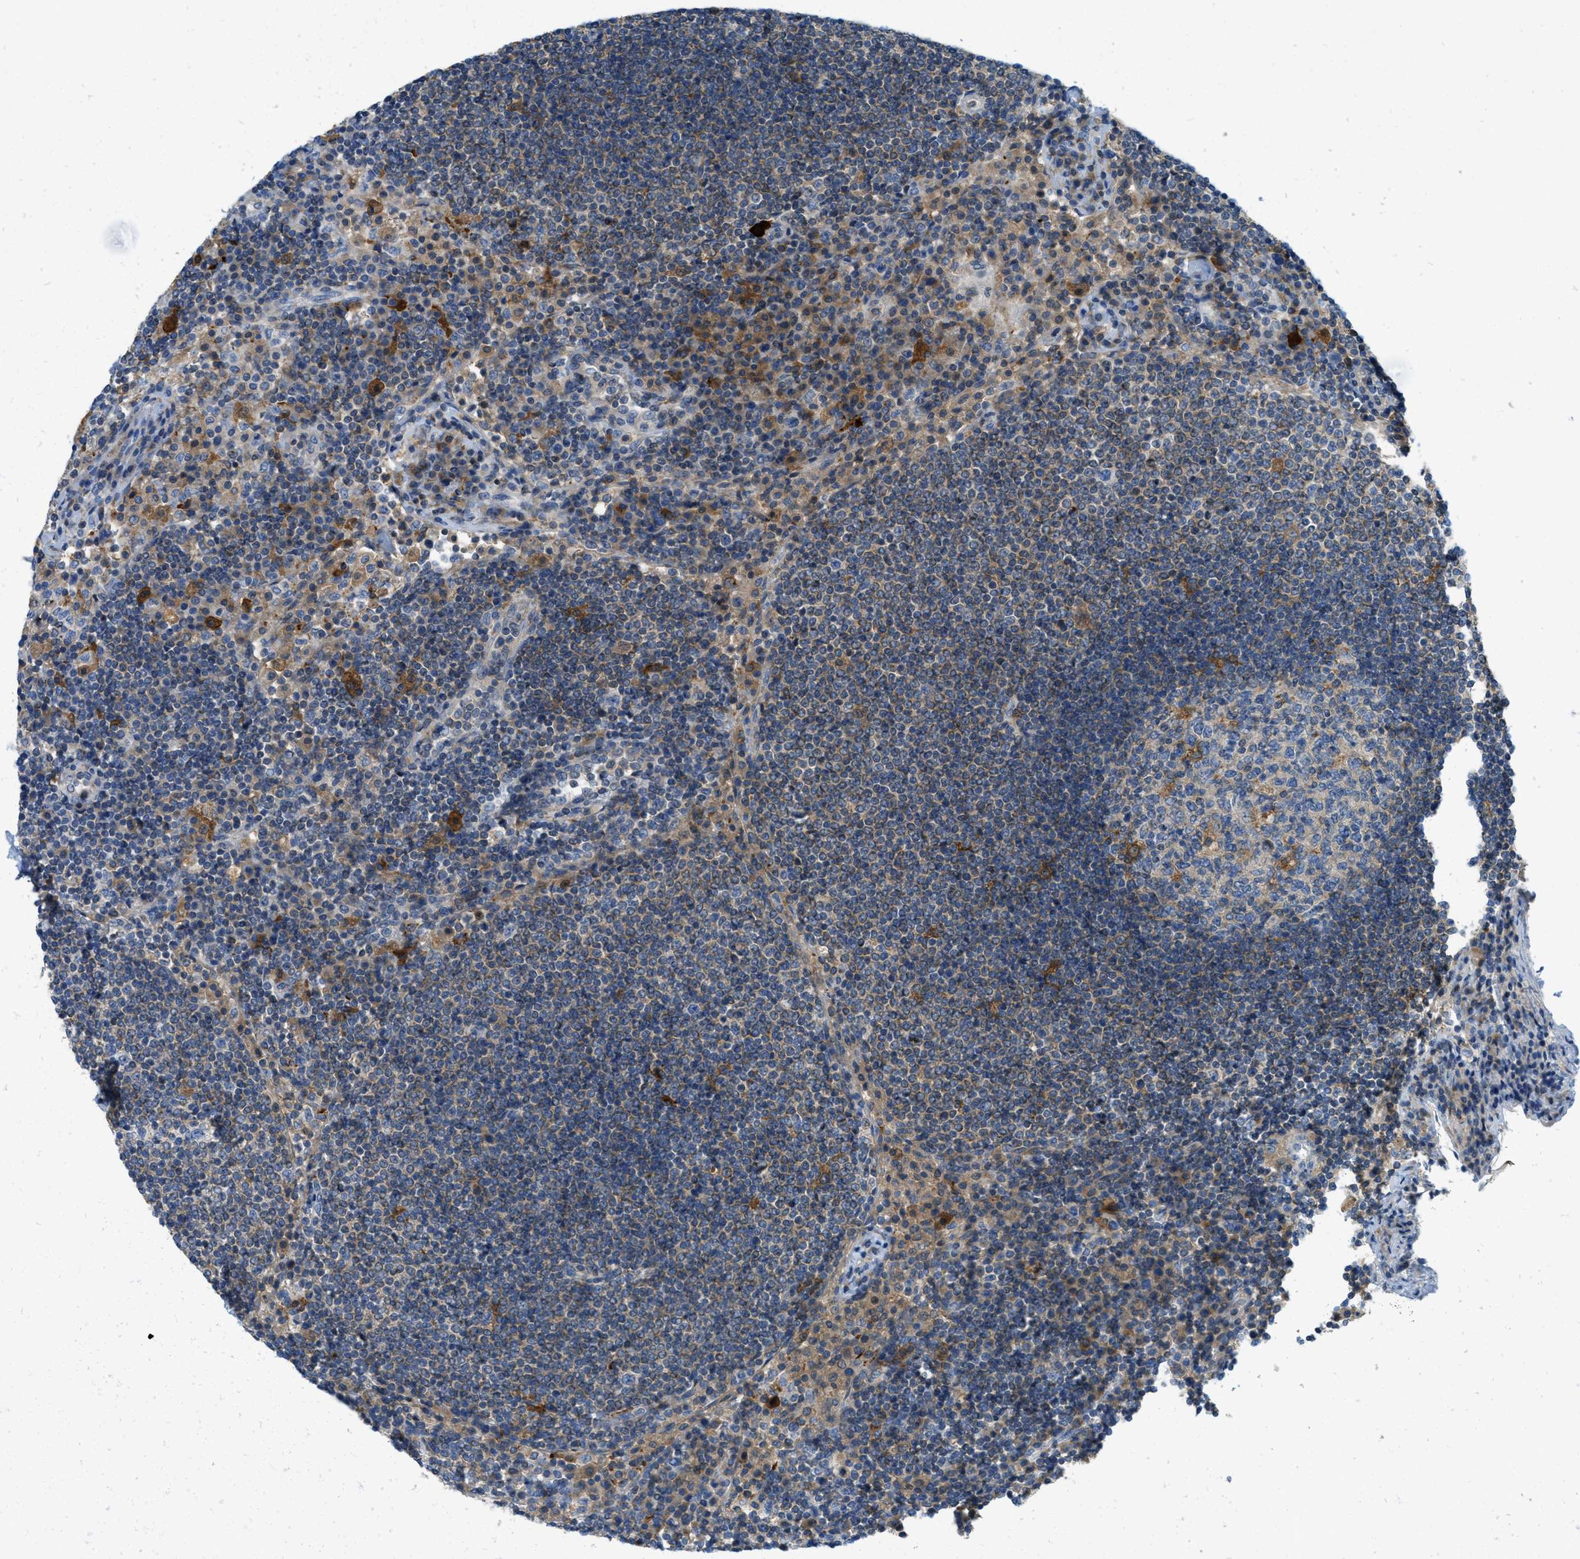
{"staining": {"intensity": "strong", "quantity": "<25%", "location": "cytoplasmic/membranous"}, "tissue": "lymph node", "cell_type": "Germinal center cells", "image_type": "normal", "snomed": [{"axis": "morphology", "description": "Normal tissue, NOS"}, {"axis": "topography", "description": "Lymph node"}], "caption": "Immunohistochemical staining of unremarkable lymph node exhibits strong cytoplasmic/membranous protein staining in about <25% of germinal center cells.", "gene": "RFFL", "patient": {"sex": "female", "age": 53}}